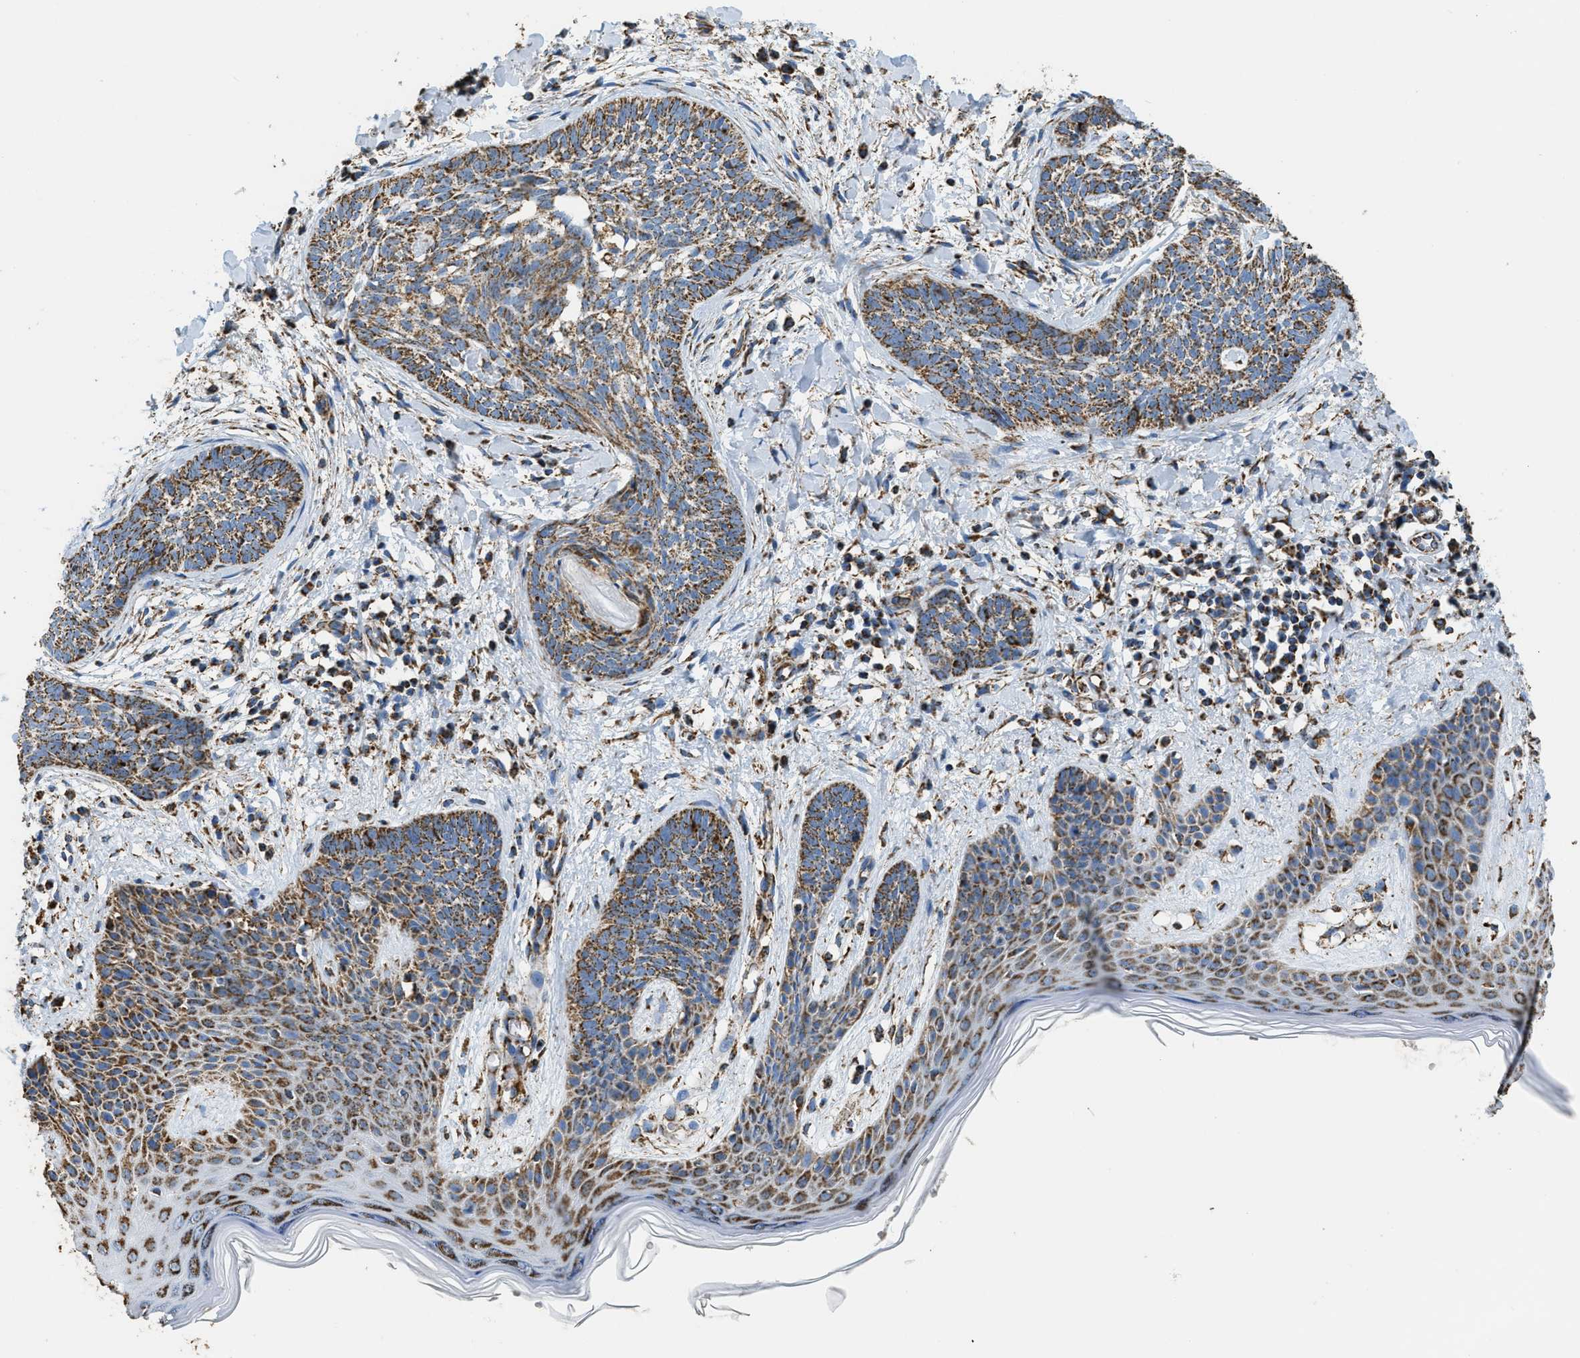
{"staining": {"intensity": "strong", "quantity": ">75%", "location": "cytoplasmic/membranous"}, "tissue": "skin cancer", "cell_type": "Tumor cells", "image_type": "cancer", "snomed": [{"axis": "morphology", "description": "Basal cell carcinoma"}, {"axis": "topography", "description": "Skin"}], "caption": "Immunohistochemistry micrograph of neoplastic tissue: human basal cell carcinoma (skin) stained using IHC displays high levels of strong protein expression localized specifically in the cytoplasmic/membranous of tumor cells, appearing as a cytoplasmic/membranous brown color.", "gene": "IRX6", "patient": {"sex": "female", "age": 59}}